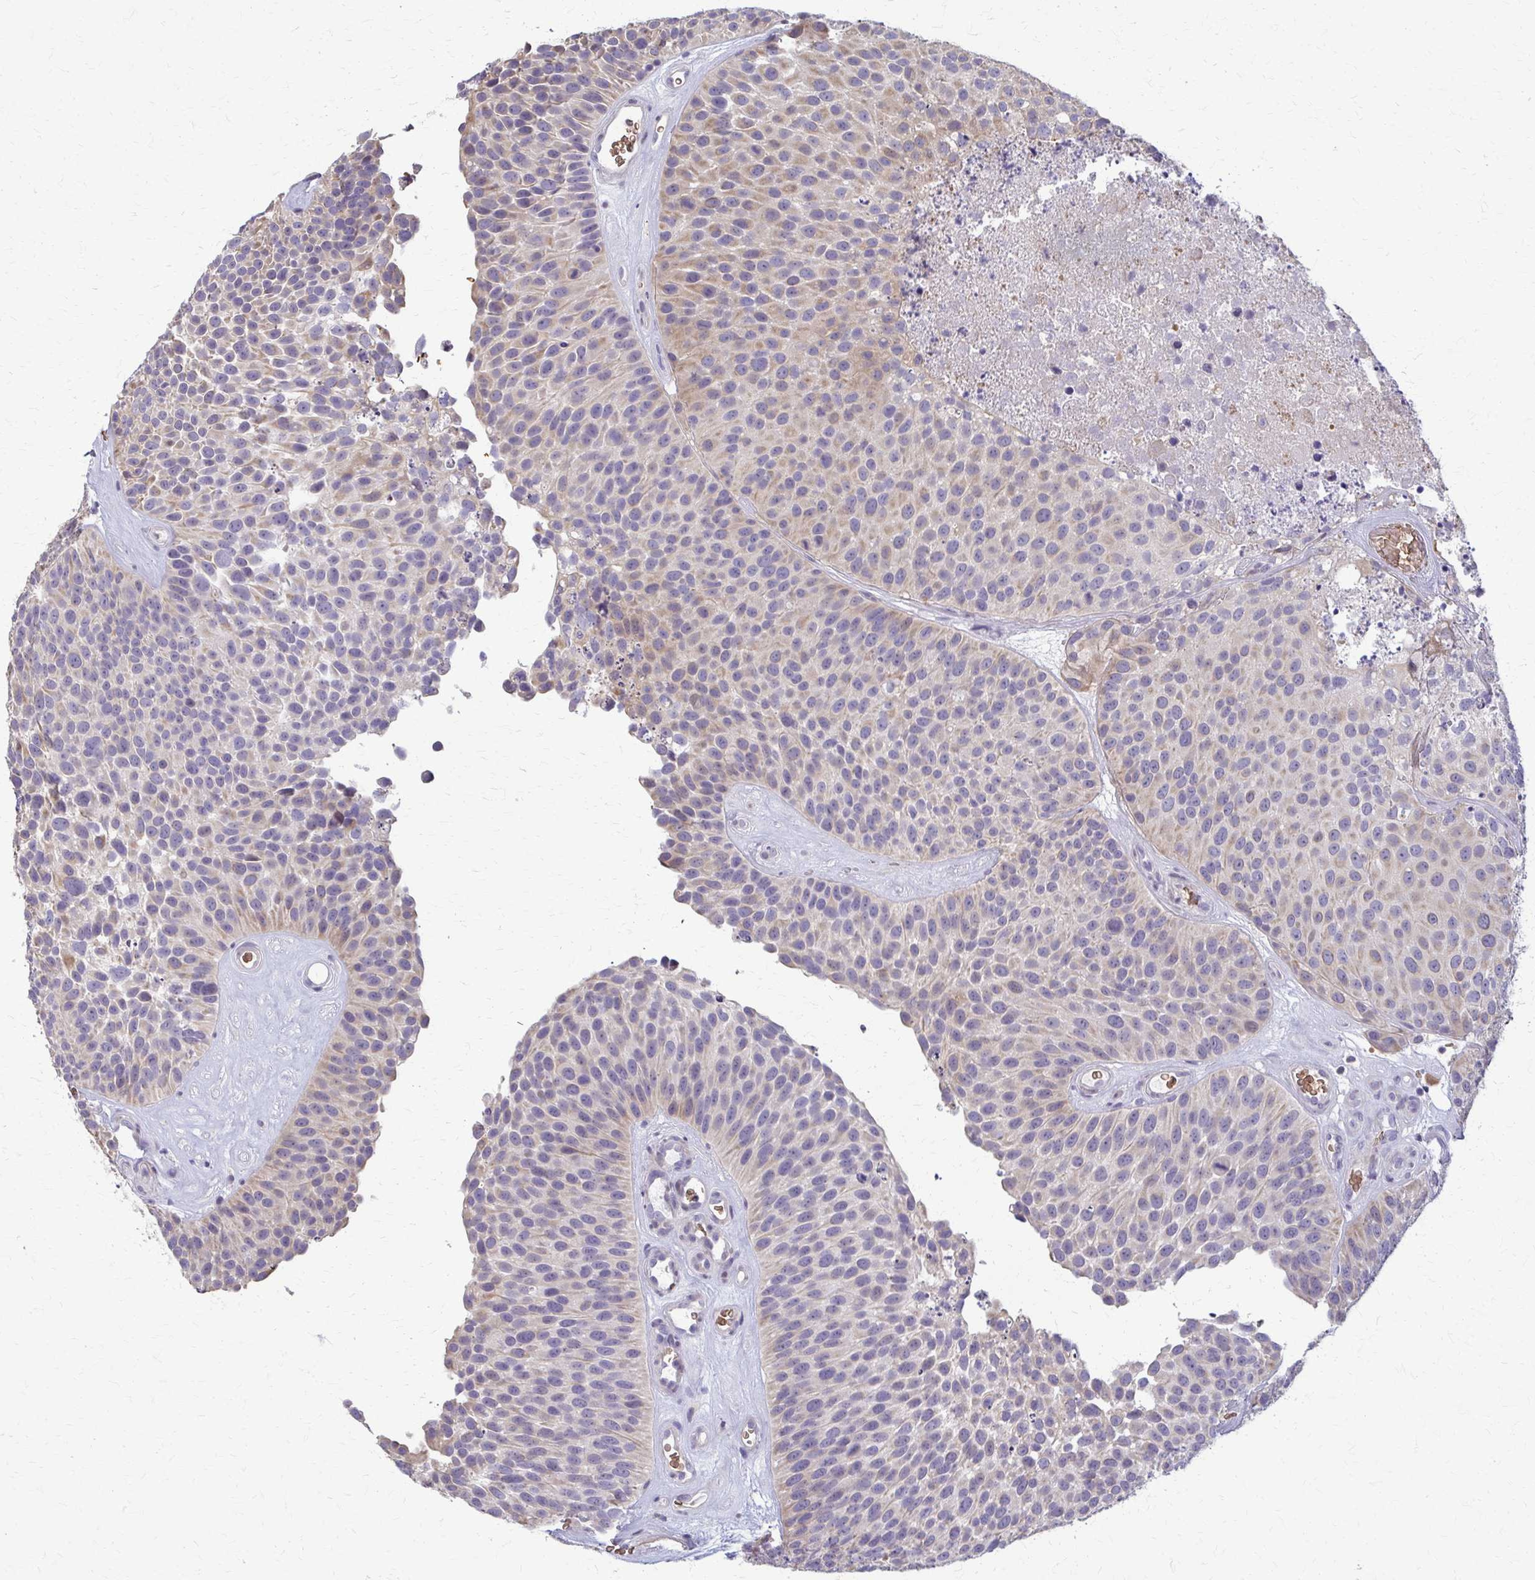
{"staining": {"intensity": "weak", "quantity": "<25%", "location": "cytoplasmic/membranous"}, "tissue": "urothelial cancer", "cell_type": "Tumor cells", "image_type": "cancer", "snomed": [{"axis": "morphology", "description": "Urothelial carcinoma, Low grade"}, {"axis": "topography", "description": "Urinary bladder"}], "caption": "Protein analysis of urothelial cancer shows no significant positivity in tumor cells.", "gene": "ZNF34", "patient": {"sex": "male", "age": 76}}